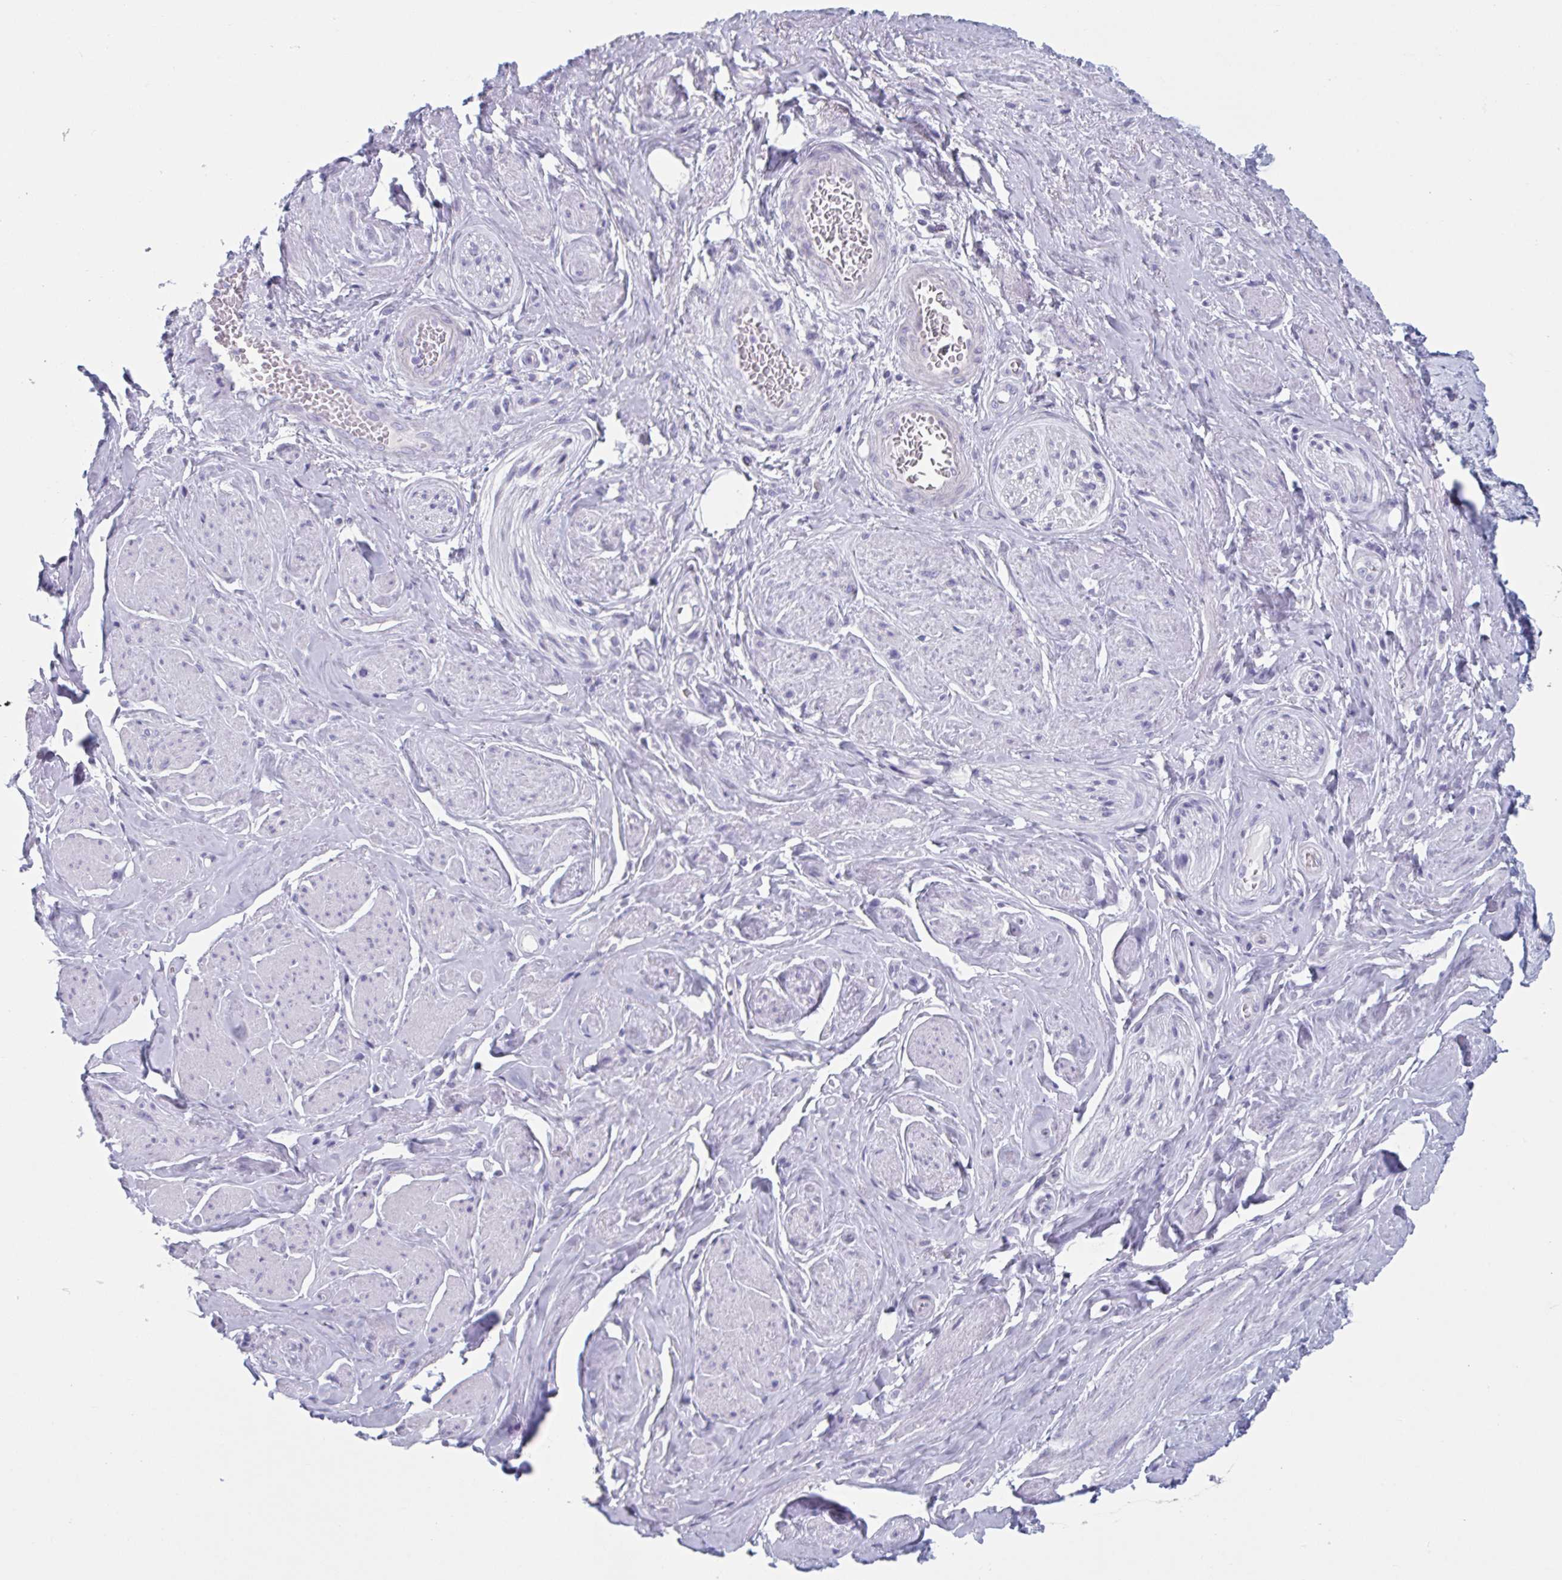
{"staining": {"intensity": "negative", "quantity": "none", "location": "none"}, "tissue": "adipose tissue", "cell_type": "Adipocytes", "image_type": "normal", "snomed": [{"axis": "morphology", "description": "Normal tissue, NOS"}, {"axis": "topography", "description": "Vagina"}, {"axis": "topography", "description": "Peripheral nerve tissue"}], "caption": "Histopathology image shows no protein expression in adipocytes of normal adipose tissue.", "gene": "HSD11B2", "patient": {"sex": "female", "age": 71}}